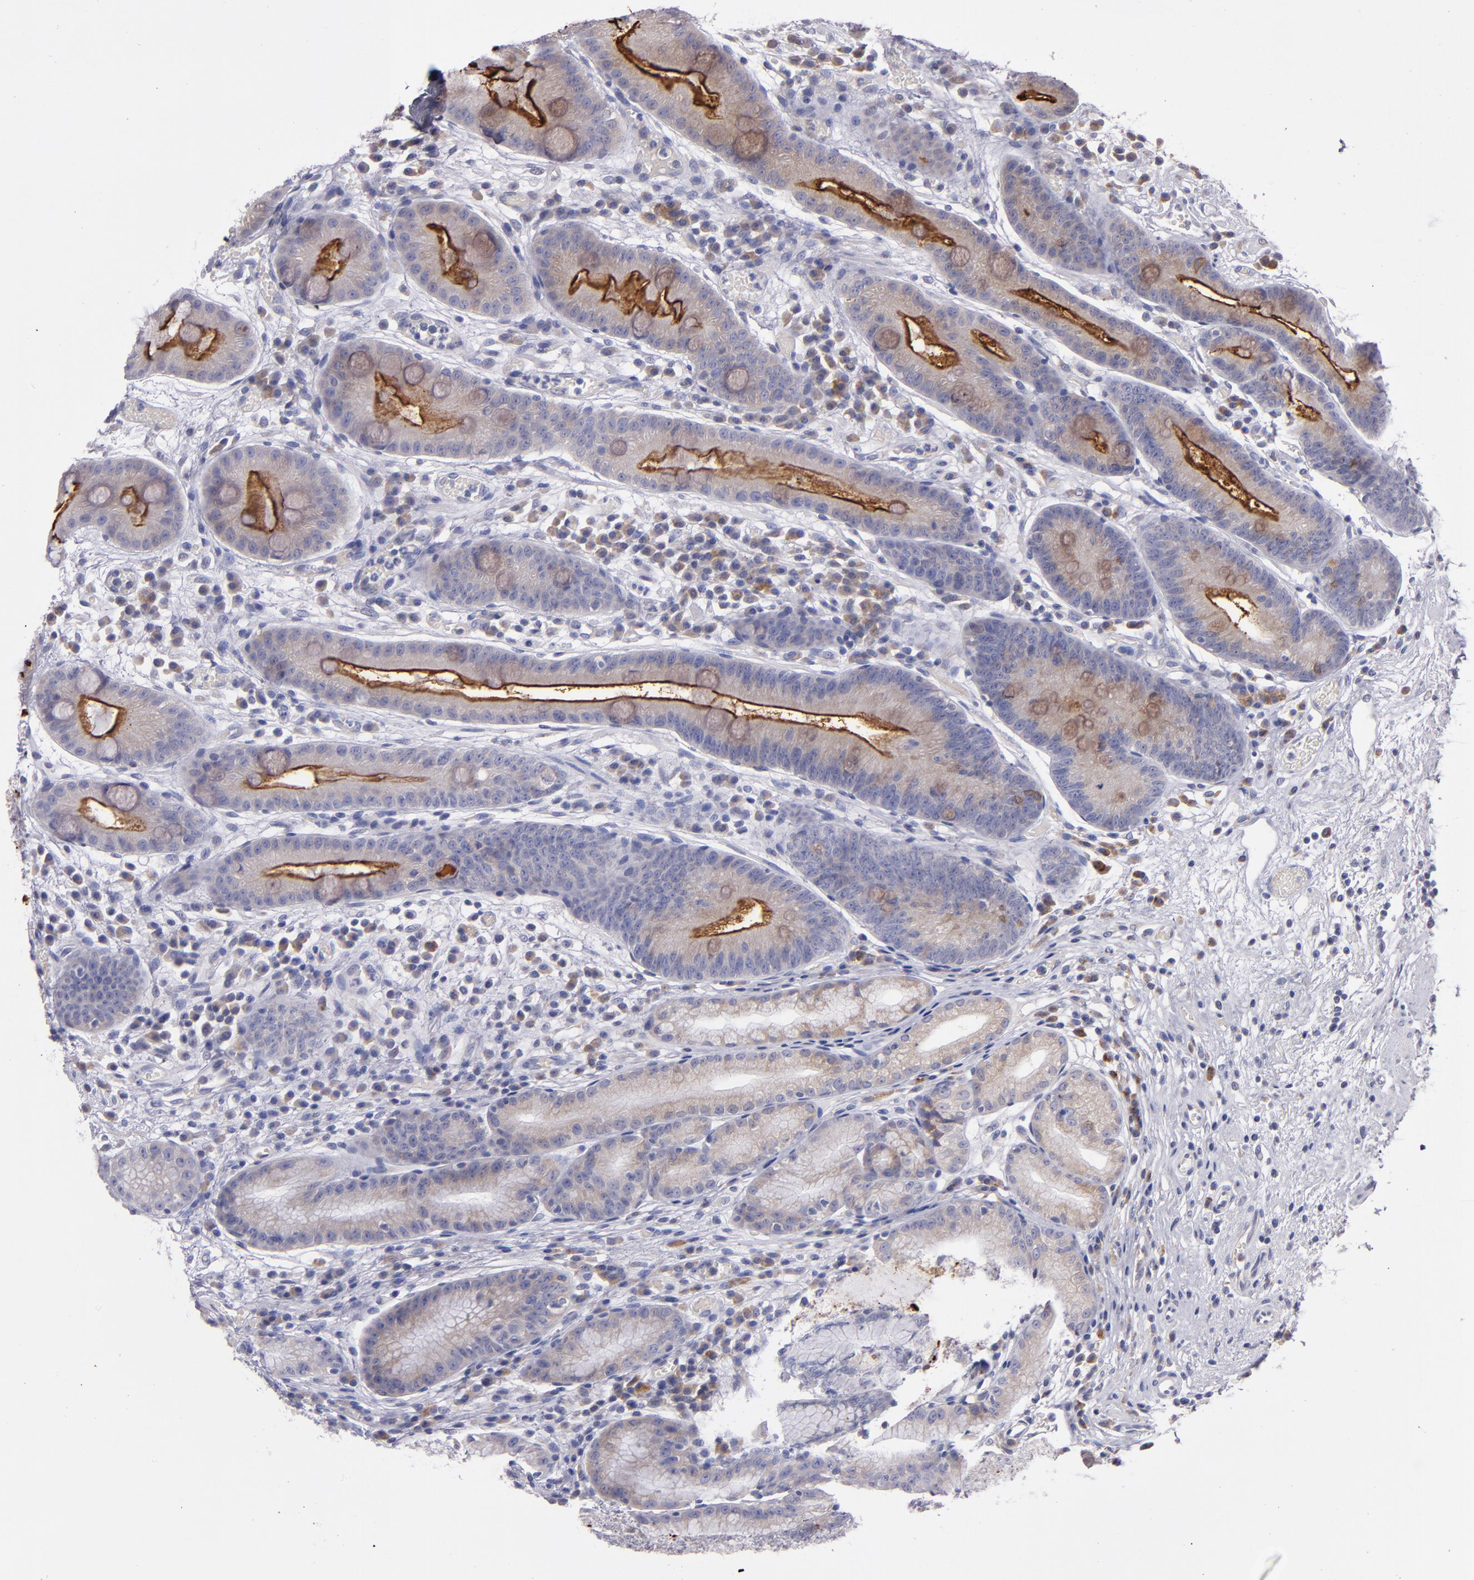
{"staining": {"intensity": "weak", "quantity": ">75%", "location": "cytoplasmic/membranous"}, "tissue": "stomach", "cell_type": "Glandular cells", "image_type": "normal", "snomed": [{"axis": "morphology", "description": "Normal tissue, NOS"}, {"axis": "morphology", "description": "Inflammation, NOS"}, {"axis": "topography", "description": "Stomach, lower"}], "caption": "Immunohistochemistry (DAB (3,3'-diaminobenzidine)) staining of benign stomach displays weak cytoplasmic/membranous protein expression in approximately >75% of glandular cells.", "gene": "IFIH1", "patient": {"sex": "male", "age": 59}}